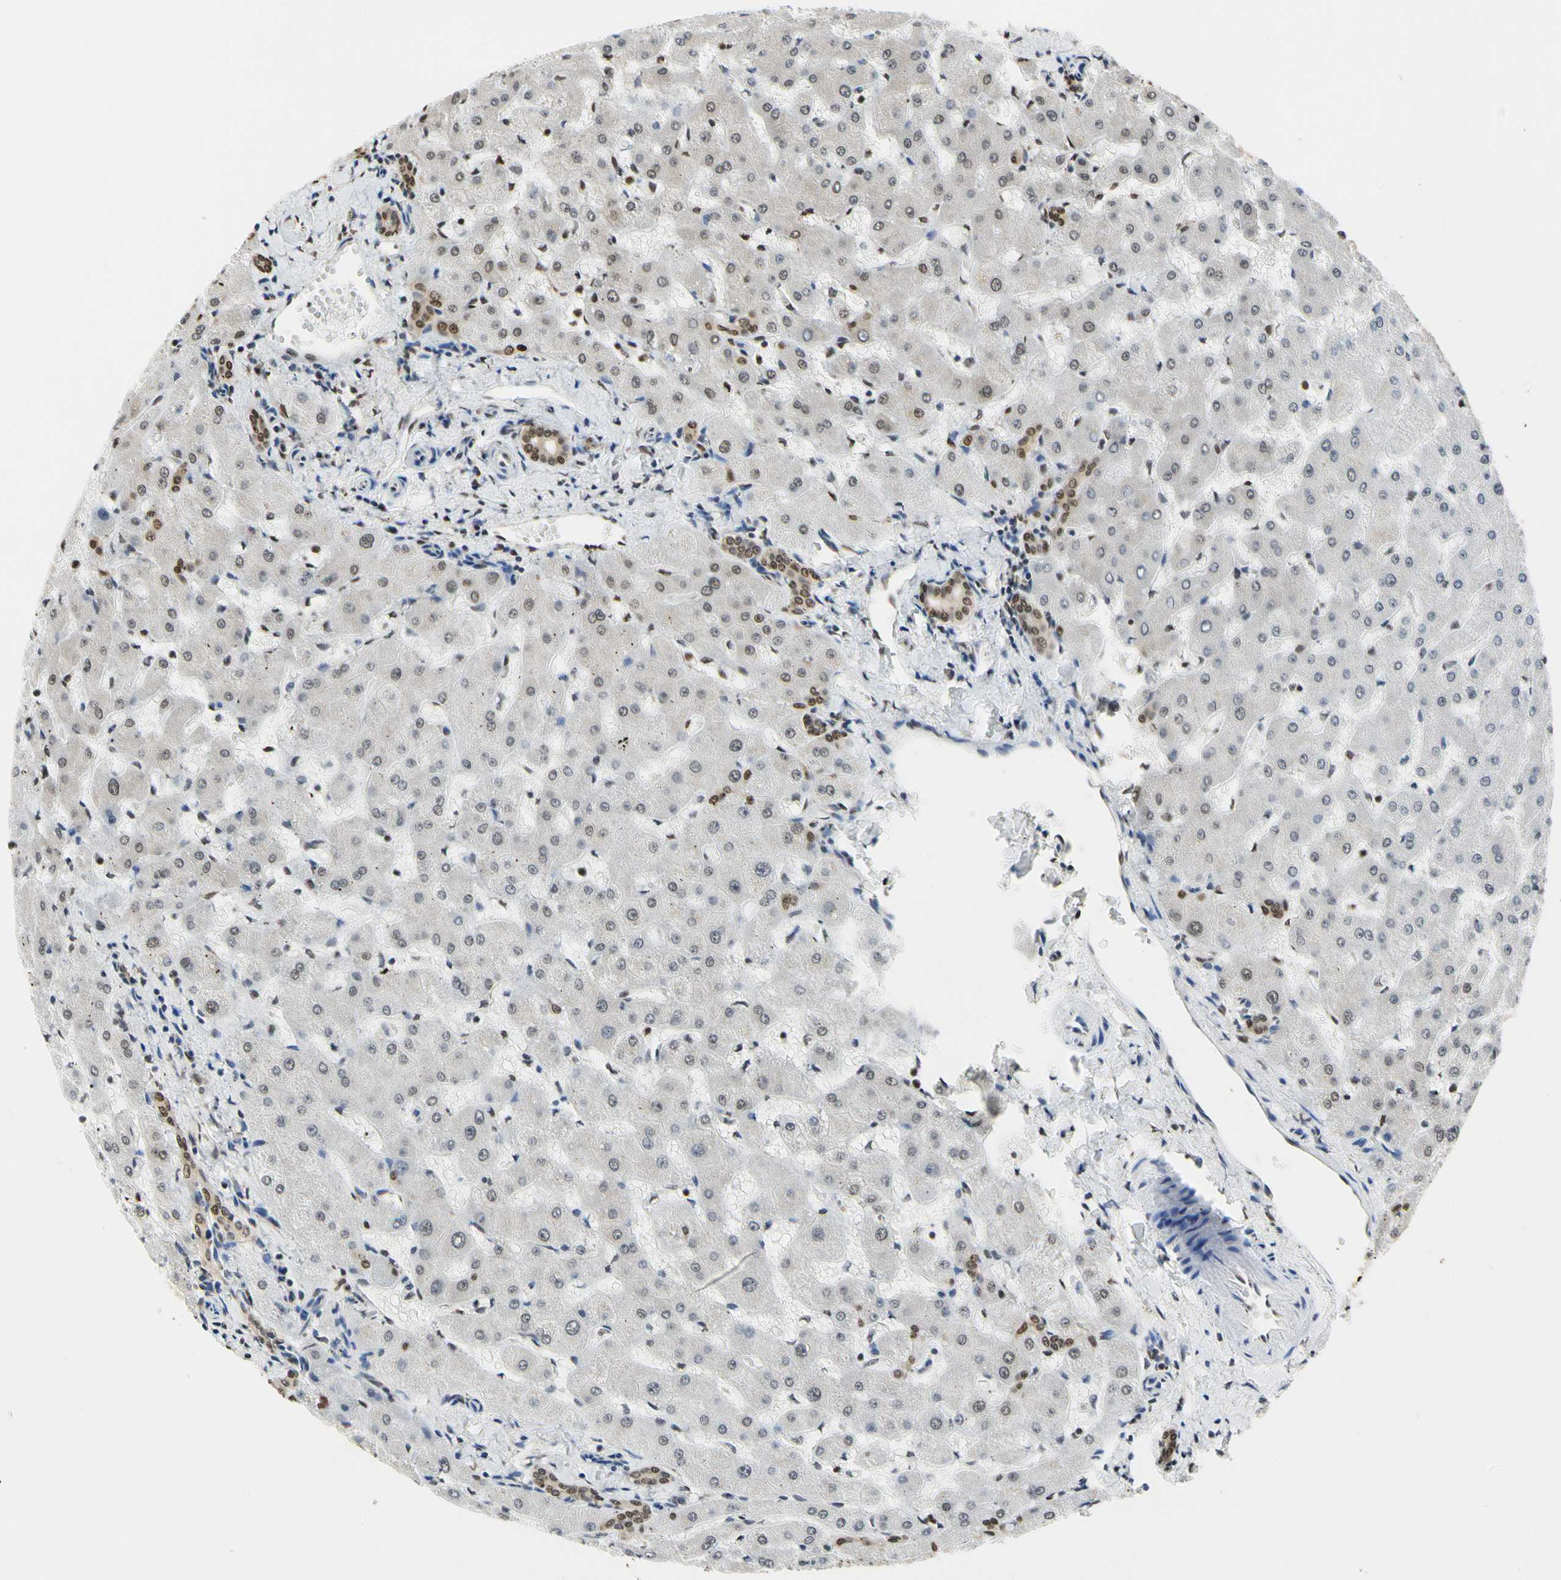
{"staining": {"intensity": "moderate", "quantity": ">75%", "location": "cytoplasmic/membranous,nuclear"}, "tissue": "liver", "cell_type": "Cholangiocytes", "image_type": "normal", "snomed": [{"axis": "morphology", "description": "Normal tissue, NOS"}, {"axis": "topography", "description": "Liver"}], "caption": "Cholangiocytes demonstrate medium levels of moderate cytoplasmic/membranous,nuclear expression in about >75% of cells in unremarkable liver.", "gene": "HNRNPK", "patient": {"sex": "female", "age": 63}}